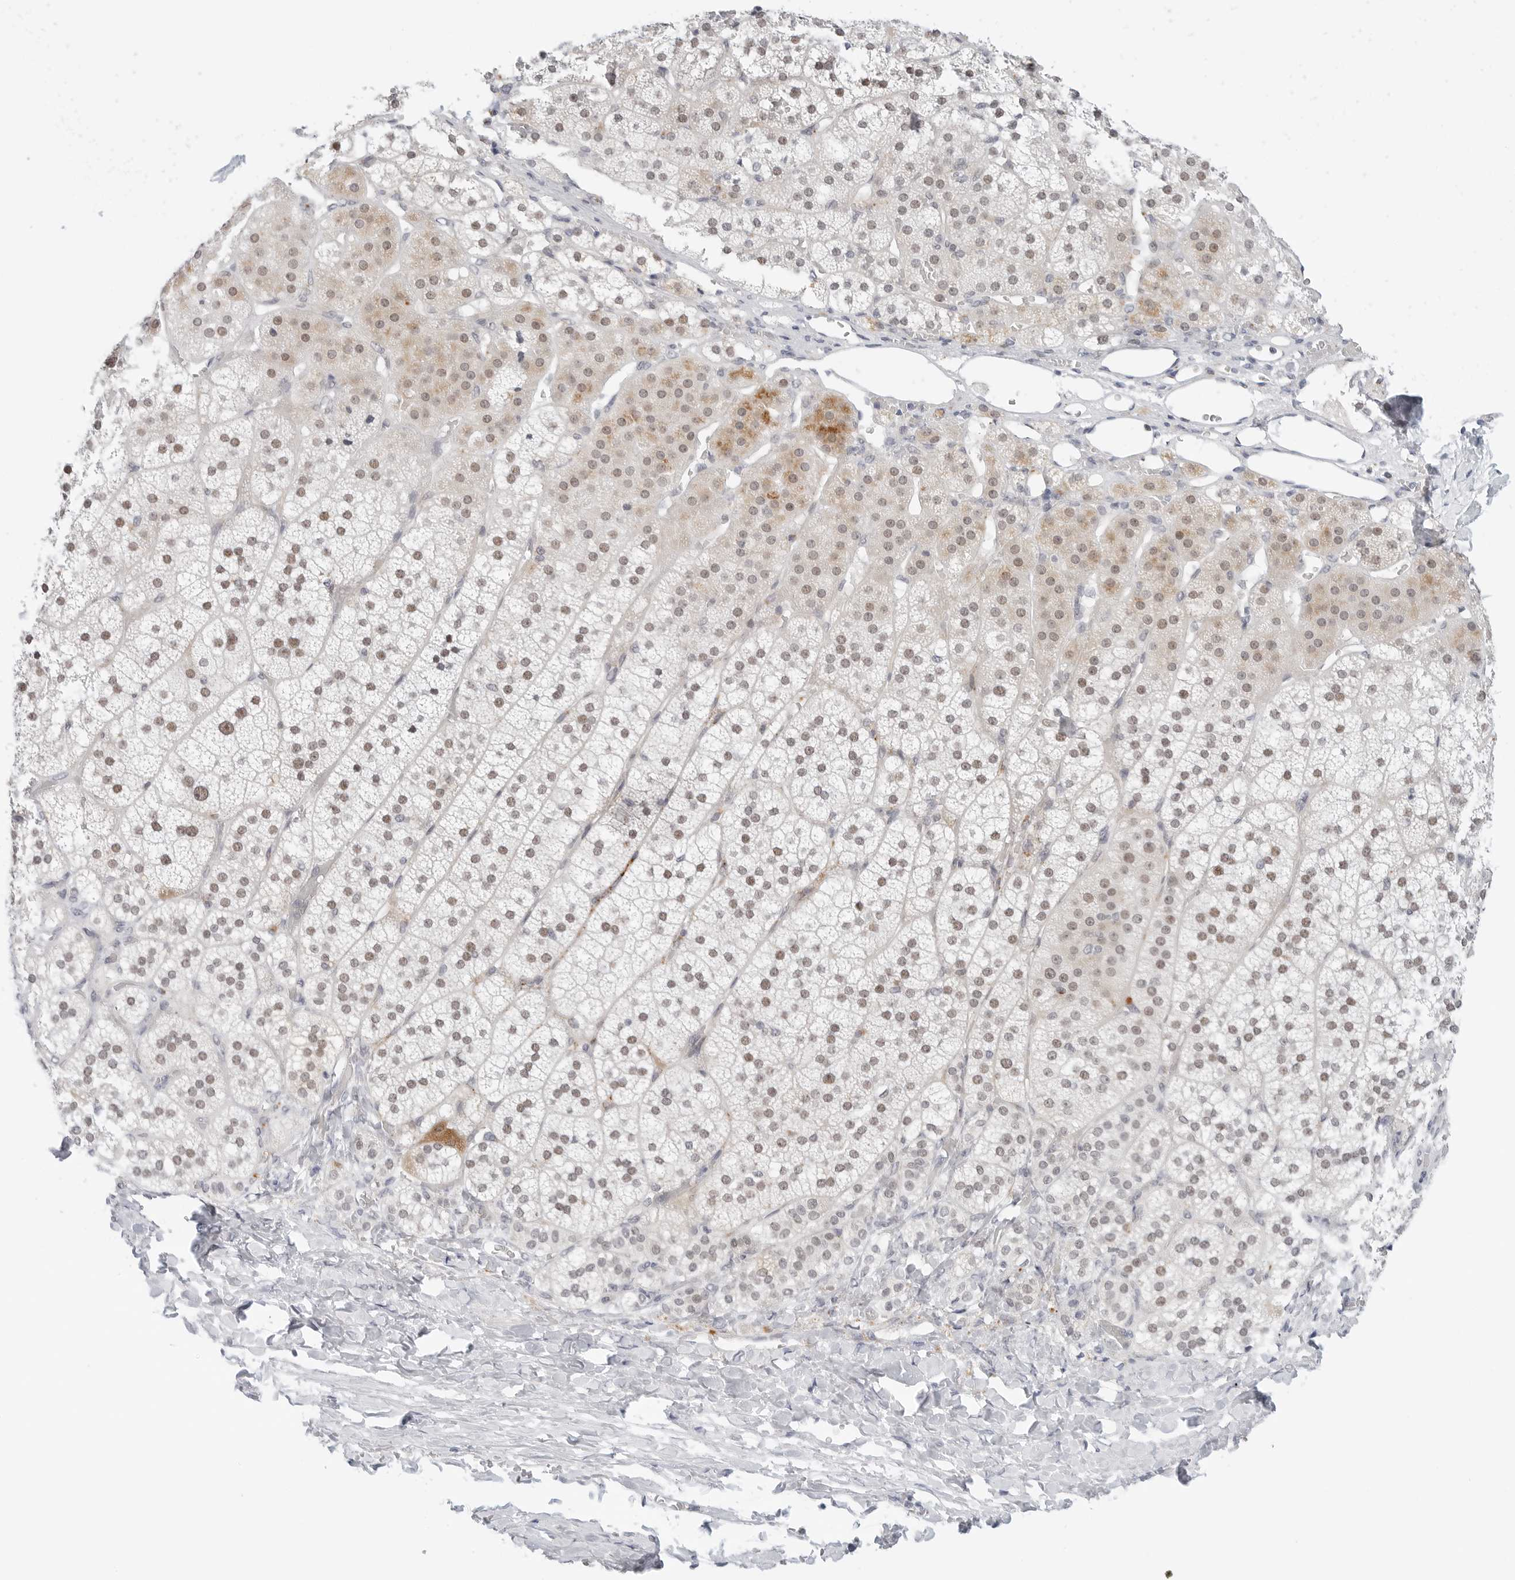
{"staining": {"intensity": "moderate", "quantity": "<25%", "location": "cytoplasmic/membranous,nuclear"}, "tissue": "adrenal gland", "cell_type": "Glandular cells", "image_type": "normal", "snomed": [{"axis": "morphology", "description": "Normal tissue, NOS"}, {"axis": "topography", "description": "Adrenal gland"}], "caption": "DAB immunohistochemical staining of benign adrenal gland shows moderate cytoplasmic/membranous,nuclear protein expression in about <25% of glandular cells. The staining was performed using DAB (3,3'-diaminobenzidine), with brown indicating positive protein expression. Nuclei are stained blue with hematoxylin.", "gene": "TSEN2", "patient": {"sex": "female", "age": 44}}